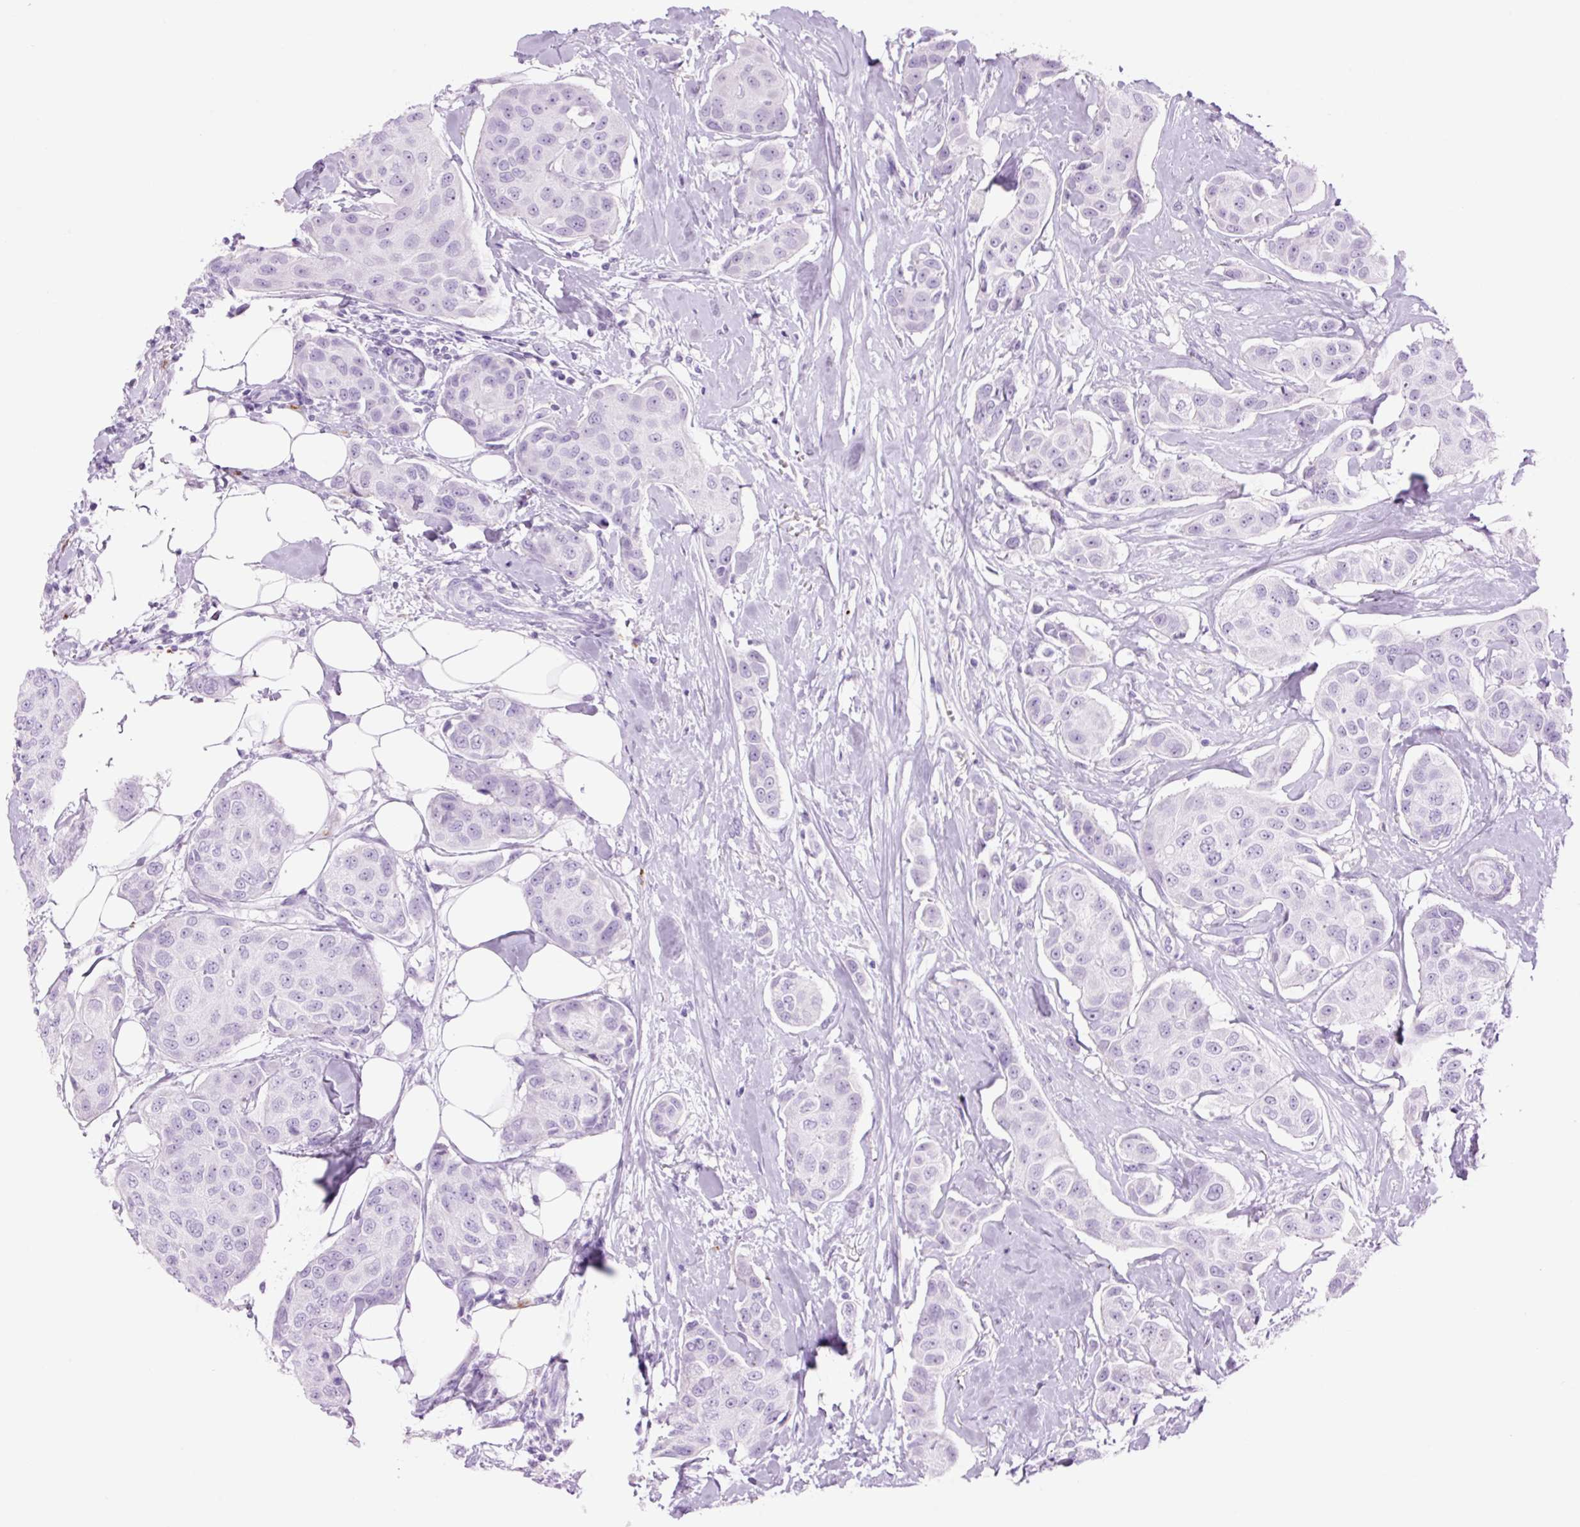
{"staining": {"intensity": "negative", "quantity": "none", "location": "none"}, "tissue": "breast cancer", "cell_type": "Tumor cells", "image_type": "cancer", "snomed": [{"axis": "morphology", "description": "Duct carcinoma"}, {"axis": "topography", "description": "Breast"}, {"axis": "topography", "description": "Lymph node"}], "caption": "Immunohistochemistry of breast cancer reveals no positivity in tumor cells.", "gene": "LYZ", "patient": {"sex": "female", "age": 80}}